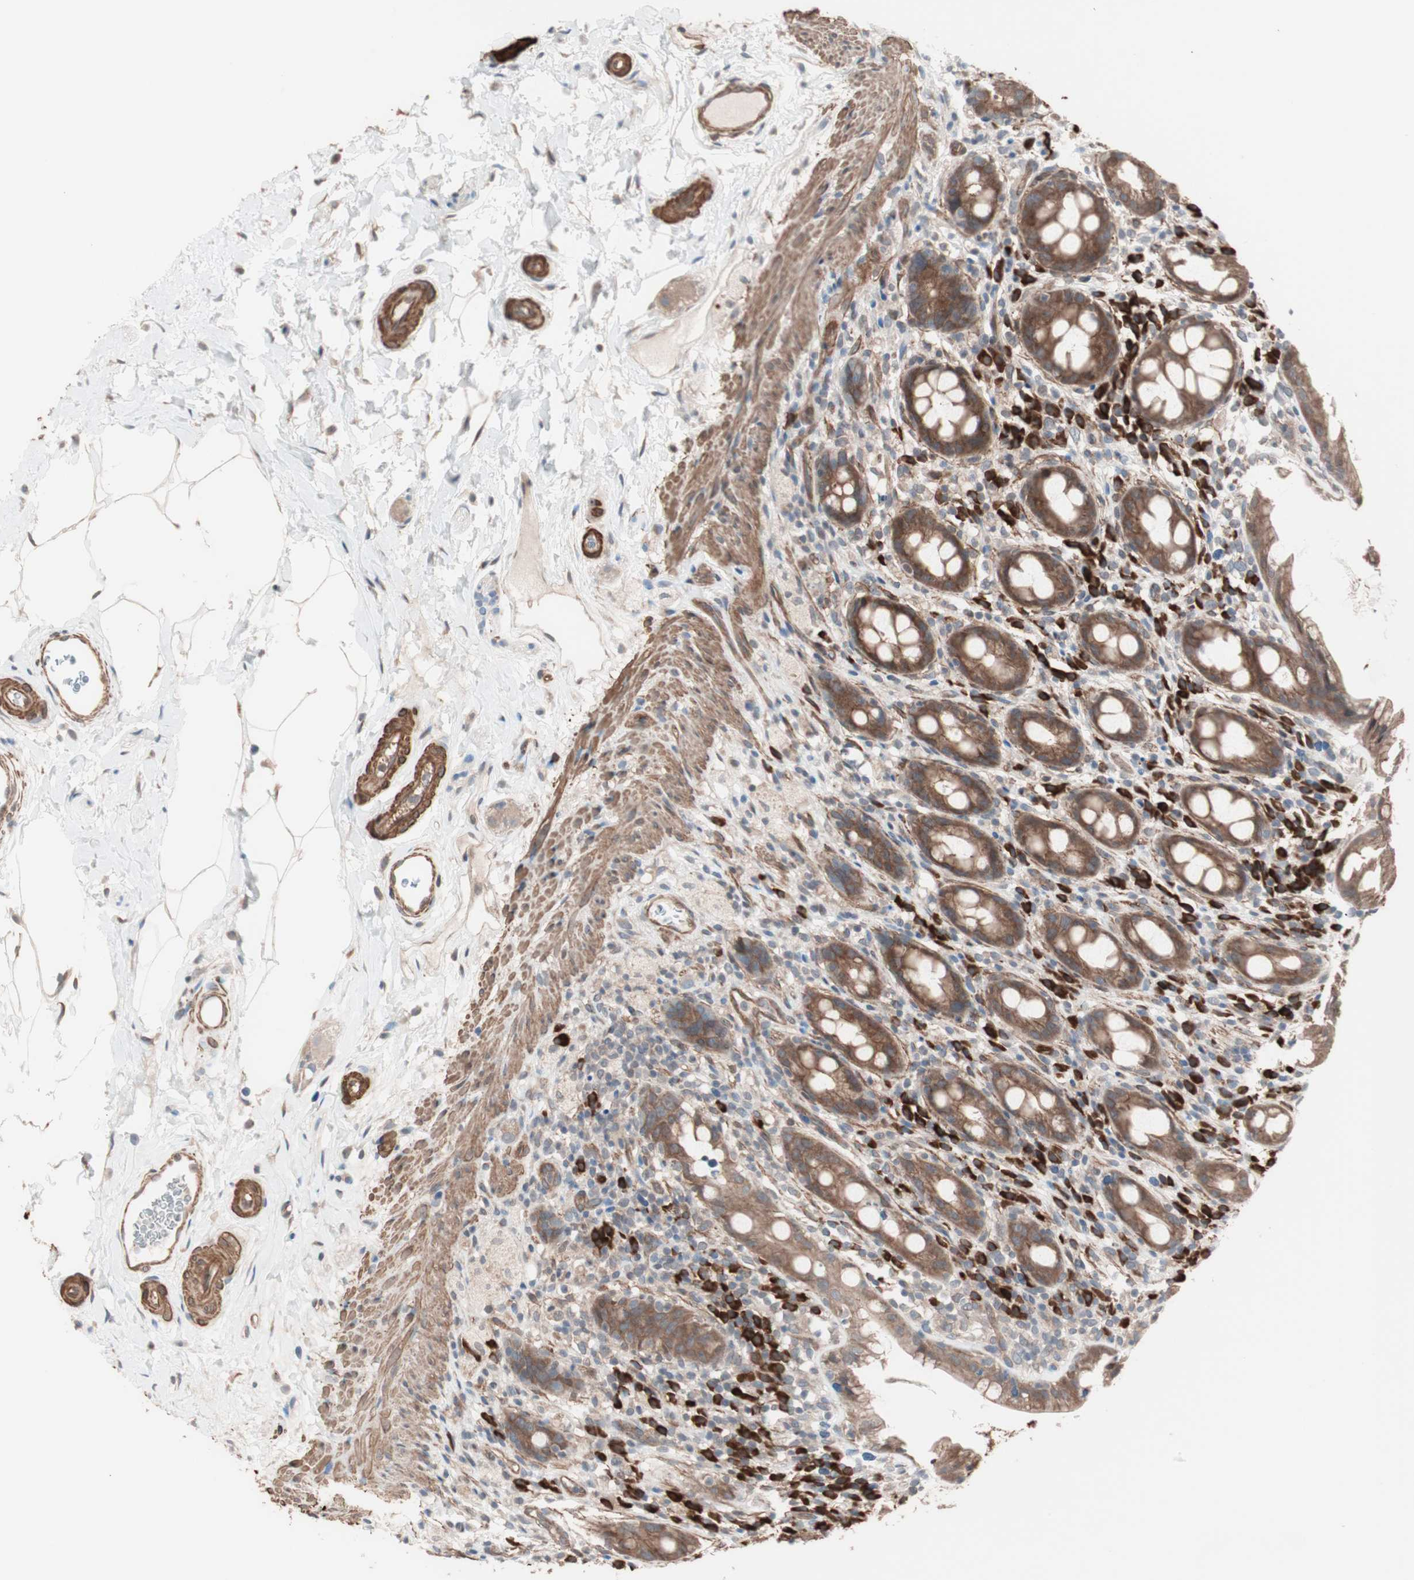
{"staining": {"intensity": "moderate", "quantity": ">75%", "location": "cytoplasmic/membranous"}, "tissue": "rectum", "cell_type": "Glandular cells", "image_type": "normal", "snomed": [{"axis": "morphology", "description": "Normal tissue, NOS"}, {"axis": "topography", "description": "Rectum"}], "caption": "Protein staining by IHC displays moderate cytoplasmic/membranous positivity in approximately >75% of glandular cells in unremarkable rectum.", "gene": "ALG5", "patient": {"sex": "male", "age": 44}}